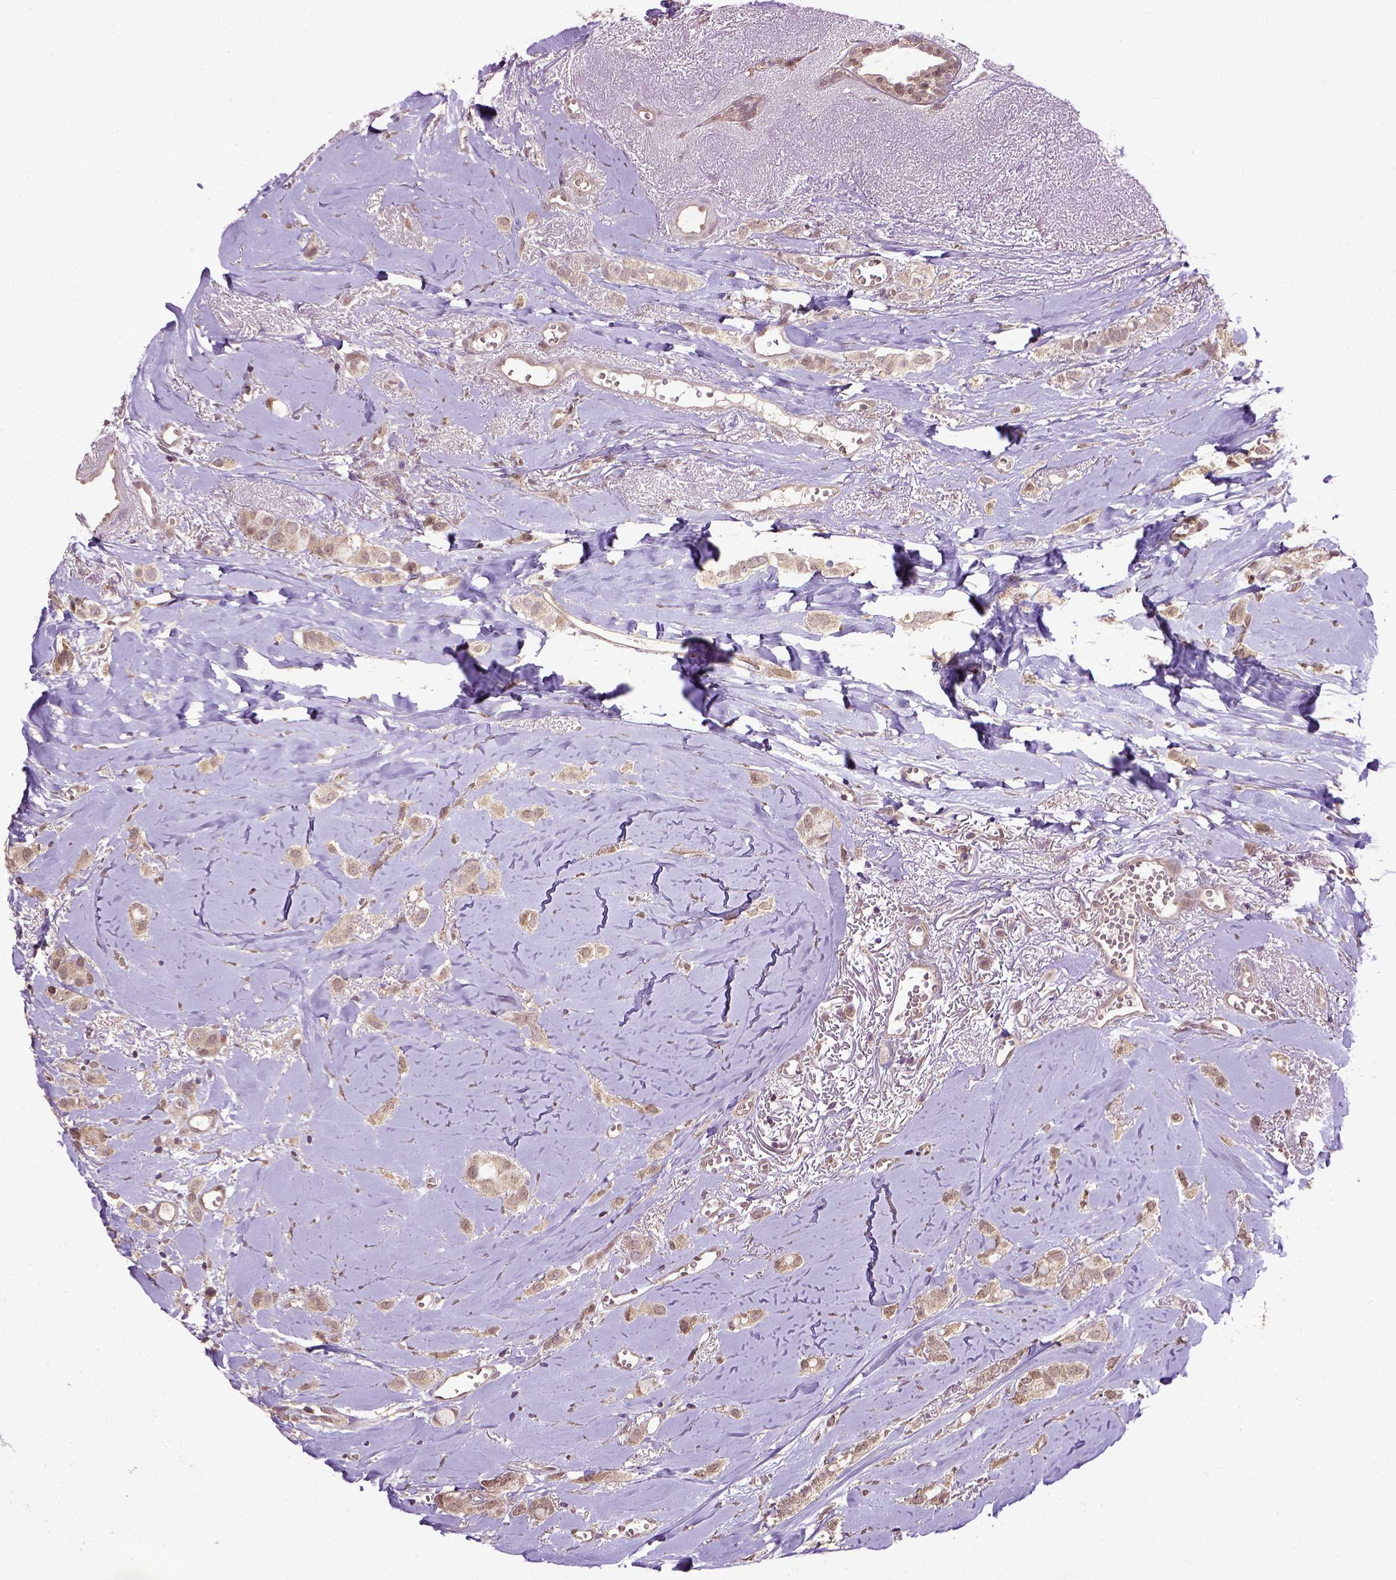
{"staining": {"intensity": "weak", "quantity": ">75%", "location": "cytoplasmic/membranous,nuclear"}, "tissue": "breast cancer", "cell_type": "Tumor cells", "image_type": "cancer", "snomed": [{"axis": "morphology", "description": "Duct carcinoma"}, {"axis": "topography", "description": "Breast"}], "caption": "Immunohistochemical staining of human breast cancer exhibits low levels of weak cytoplasmic/membranous and nuclear protein staining in about >75% of tumor cells.", "gene": "UBA3", "patient": {"sex": "female", "age": 85}}